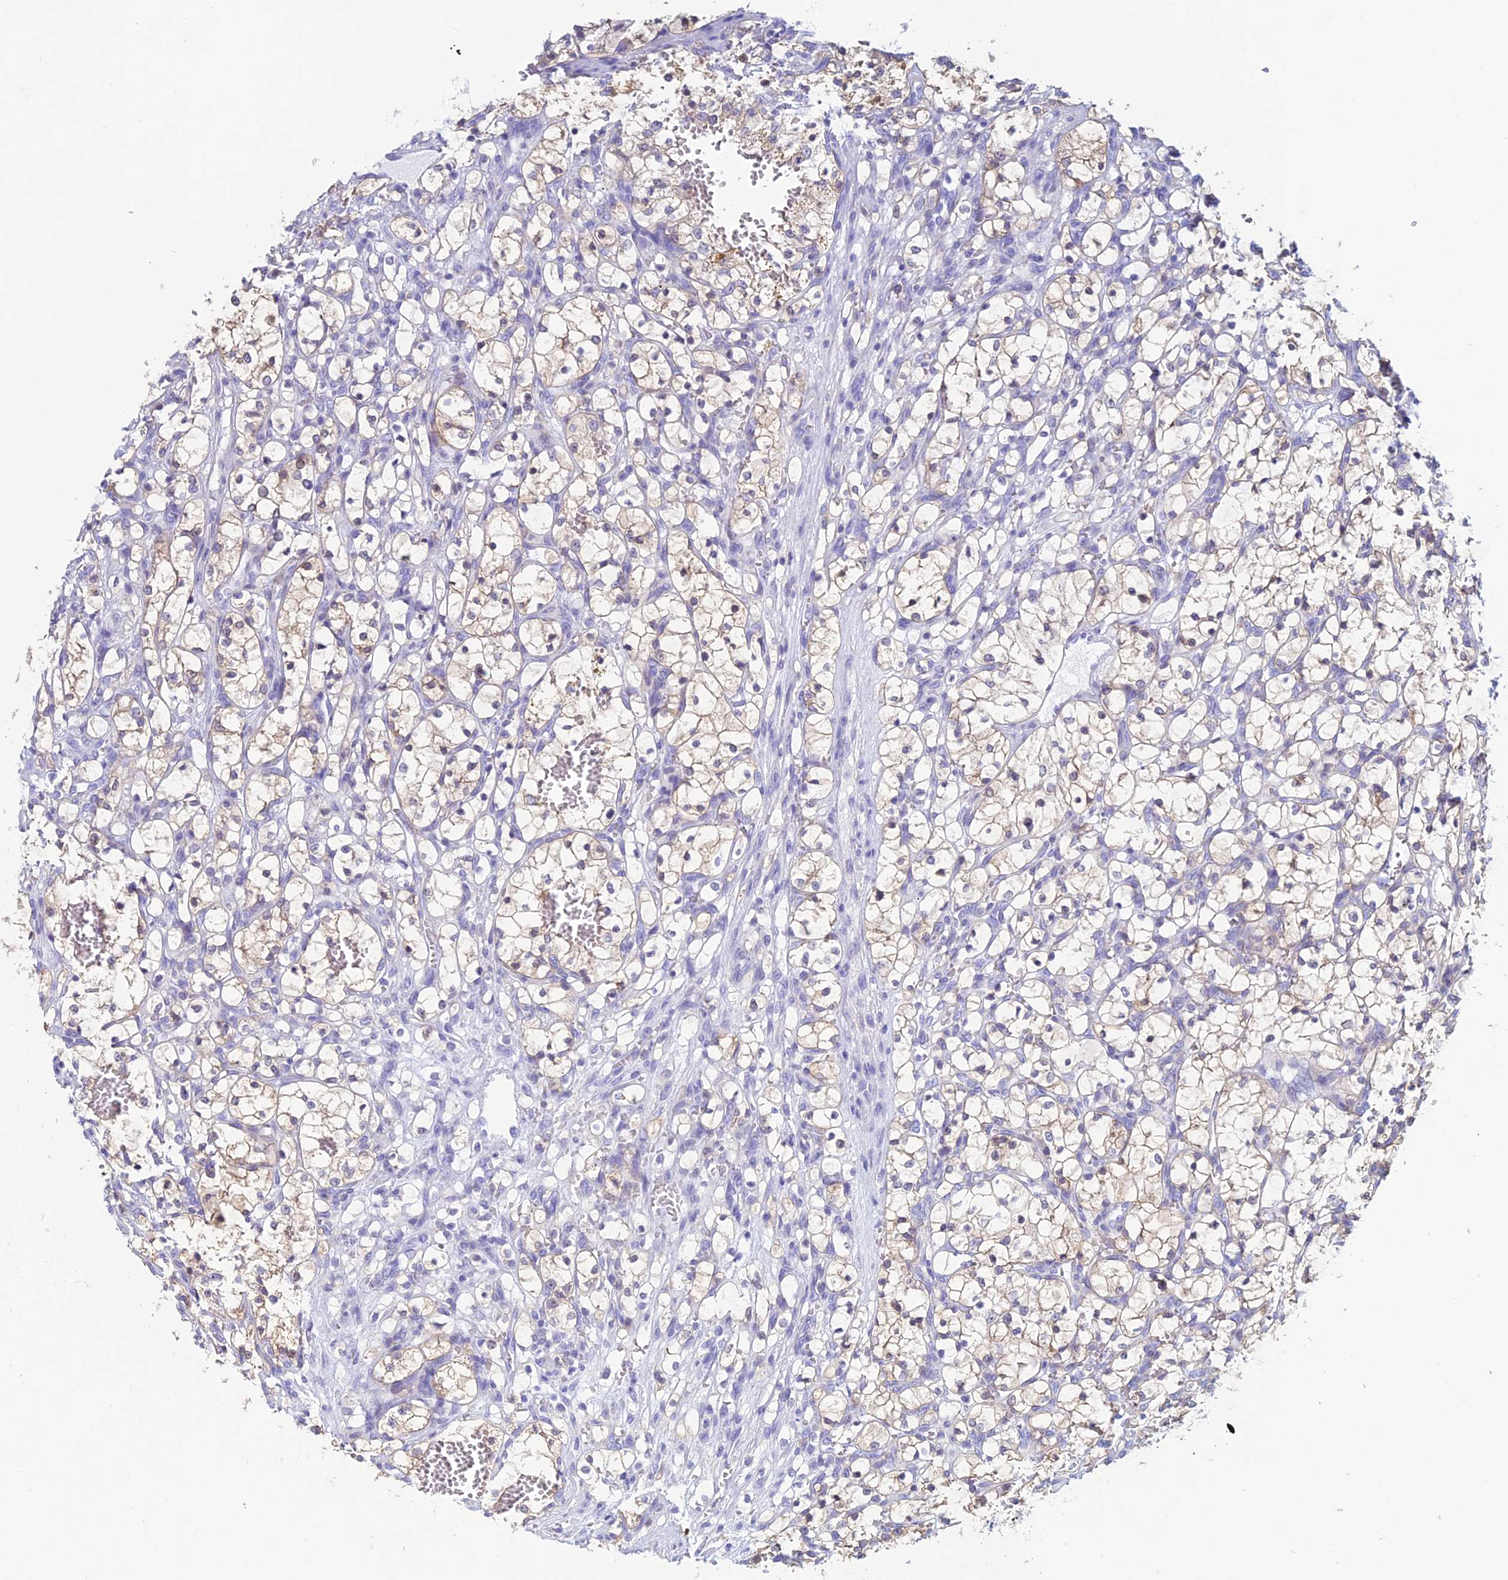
{"staining": {"intensity": "weak", "quantity": "<25%", "location": "cytoplasmic/membranous"}, "tissue": "renal cancer", "cell_type": "Tumor cells", "image_type": "cancer", "snomed": [{"axis": "morphology", "description": "Adenocarcinoma, NOS"}, {"axis": "topography", "description": "Kidney"}], "caption": "Micrograph shows no protein positivity in tumor cells of adenocarcinoma (renal) tissue. (DAB (3,3'-diaminobenzidine) IHC with hematoxylin counter stain).", "gene": "KCNK17", "patient": {"sex": "female", "age": 69}}